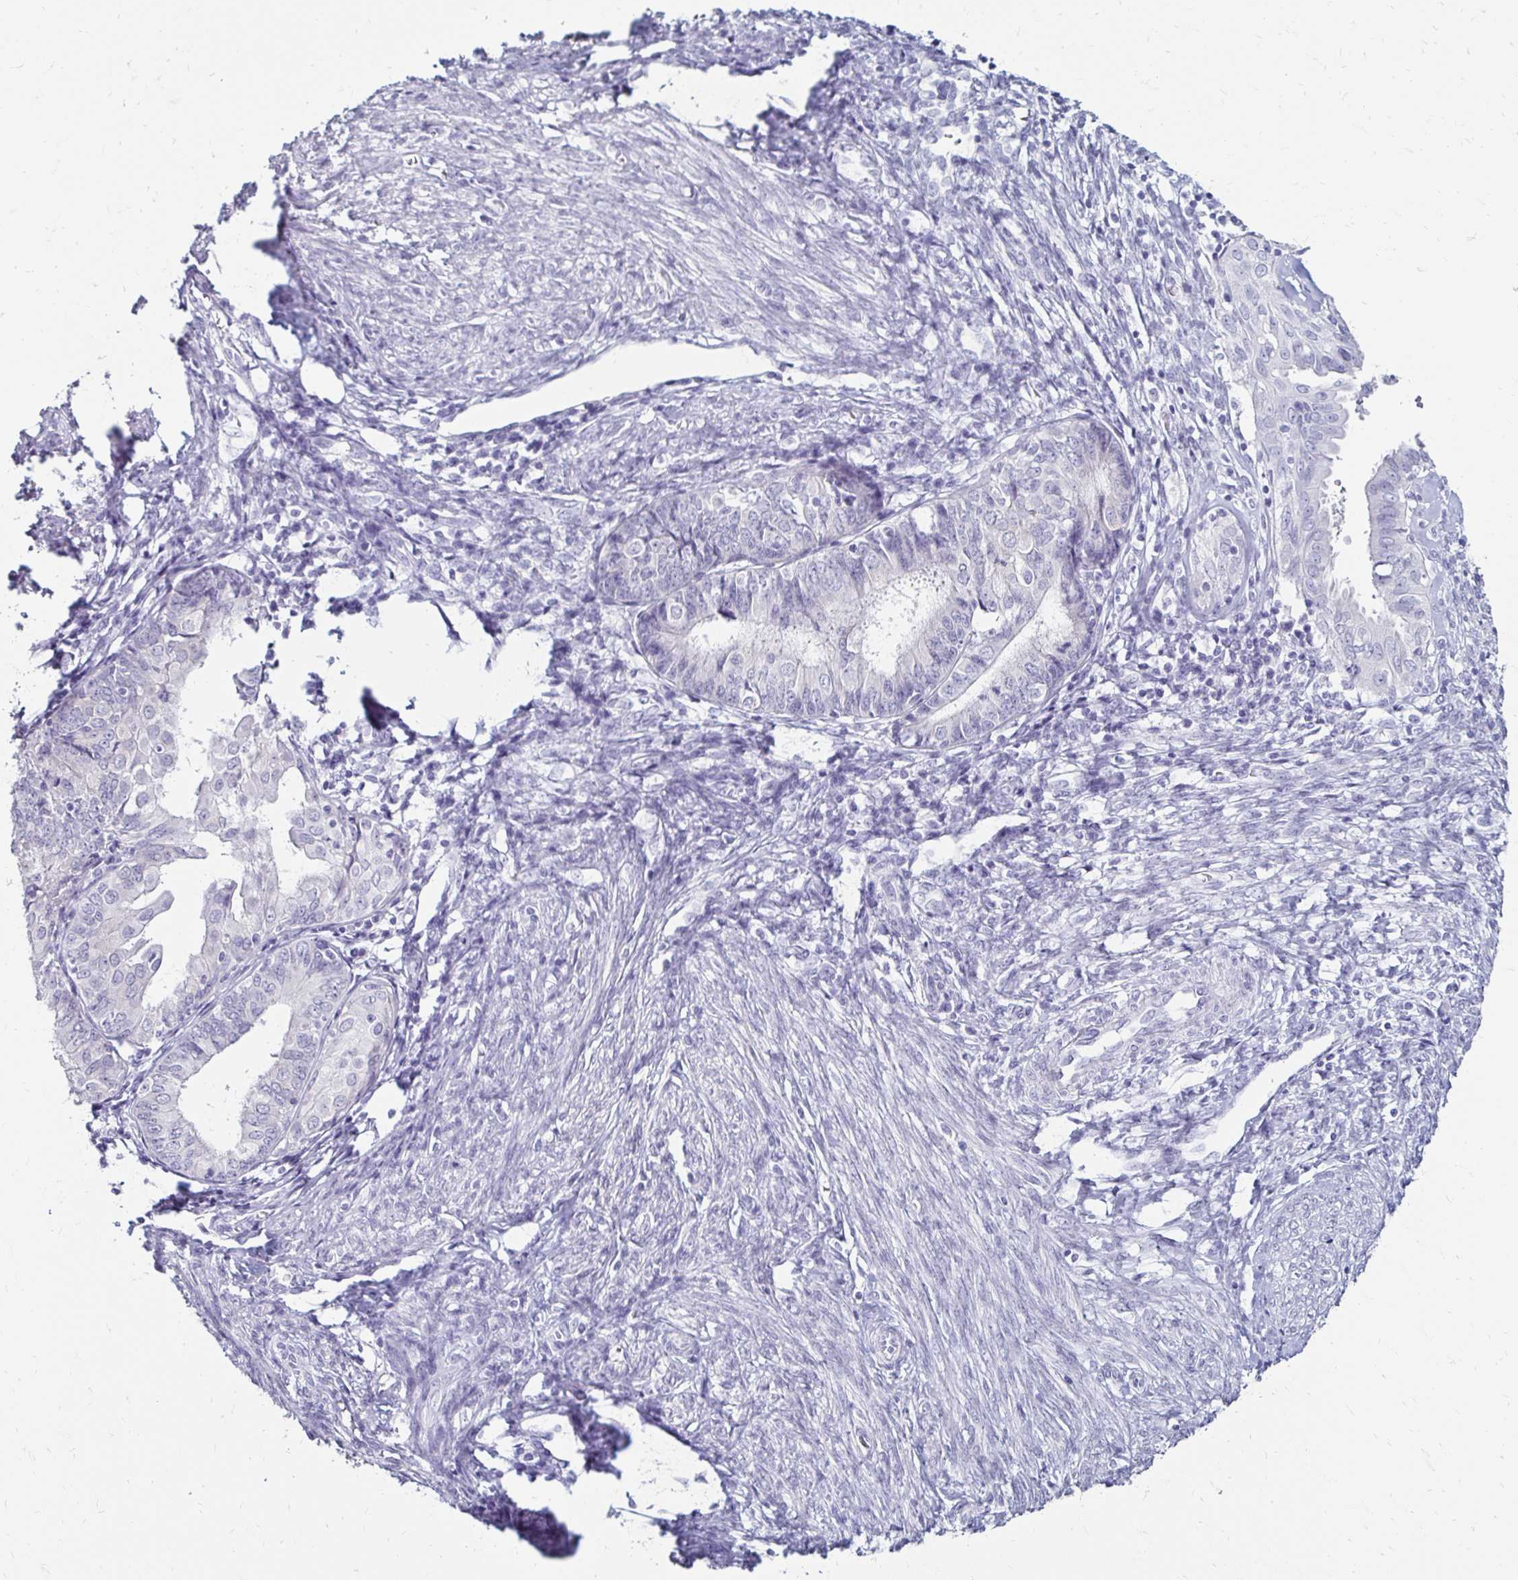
{"staining": {"intensity": "negative", "quantity": "none", "location": "none"}, "tissue": "endometrial cancer", "cell_type": "Tumor cells", "image_type": "cancer", "snomed": [{"axis": "morphology", "description": "Adenocarcinoma, NOS"}, {"axis": "topography", "description": "Endometrium"}], "caption": "Immunohistochemical staining of endometrial cancer exhibits no significant positivity in tumor cells. Brightfield microscopy of IHC stained with DAB (brown) and hematoxylin (blue), captured at high magnification.", "gene": "TOMM34", "patient": {"sex": "female", "age": 68}}